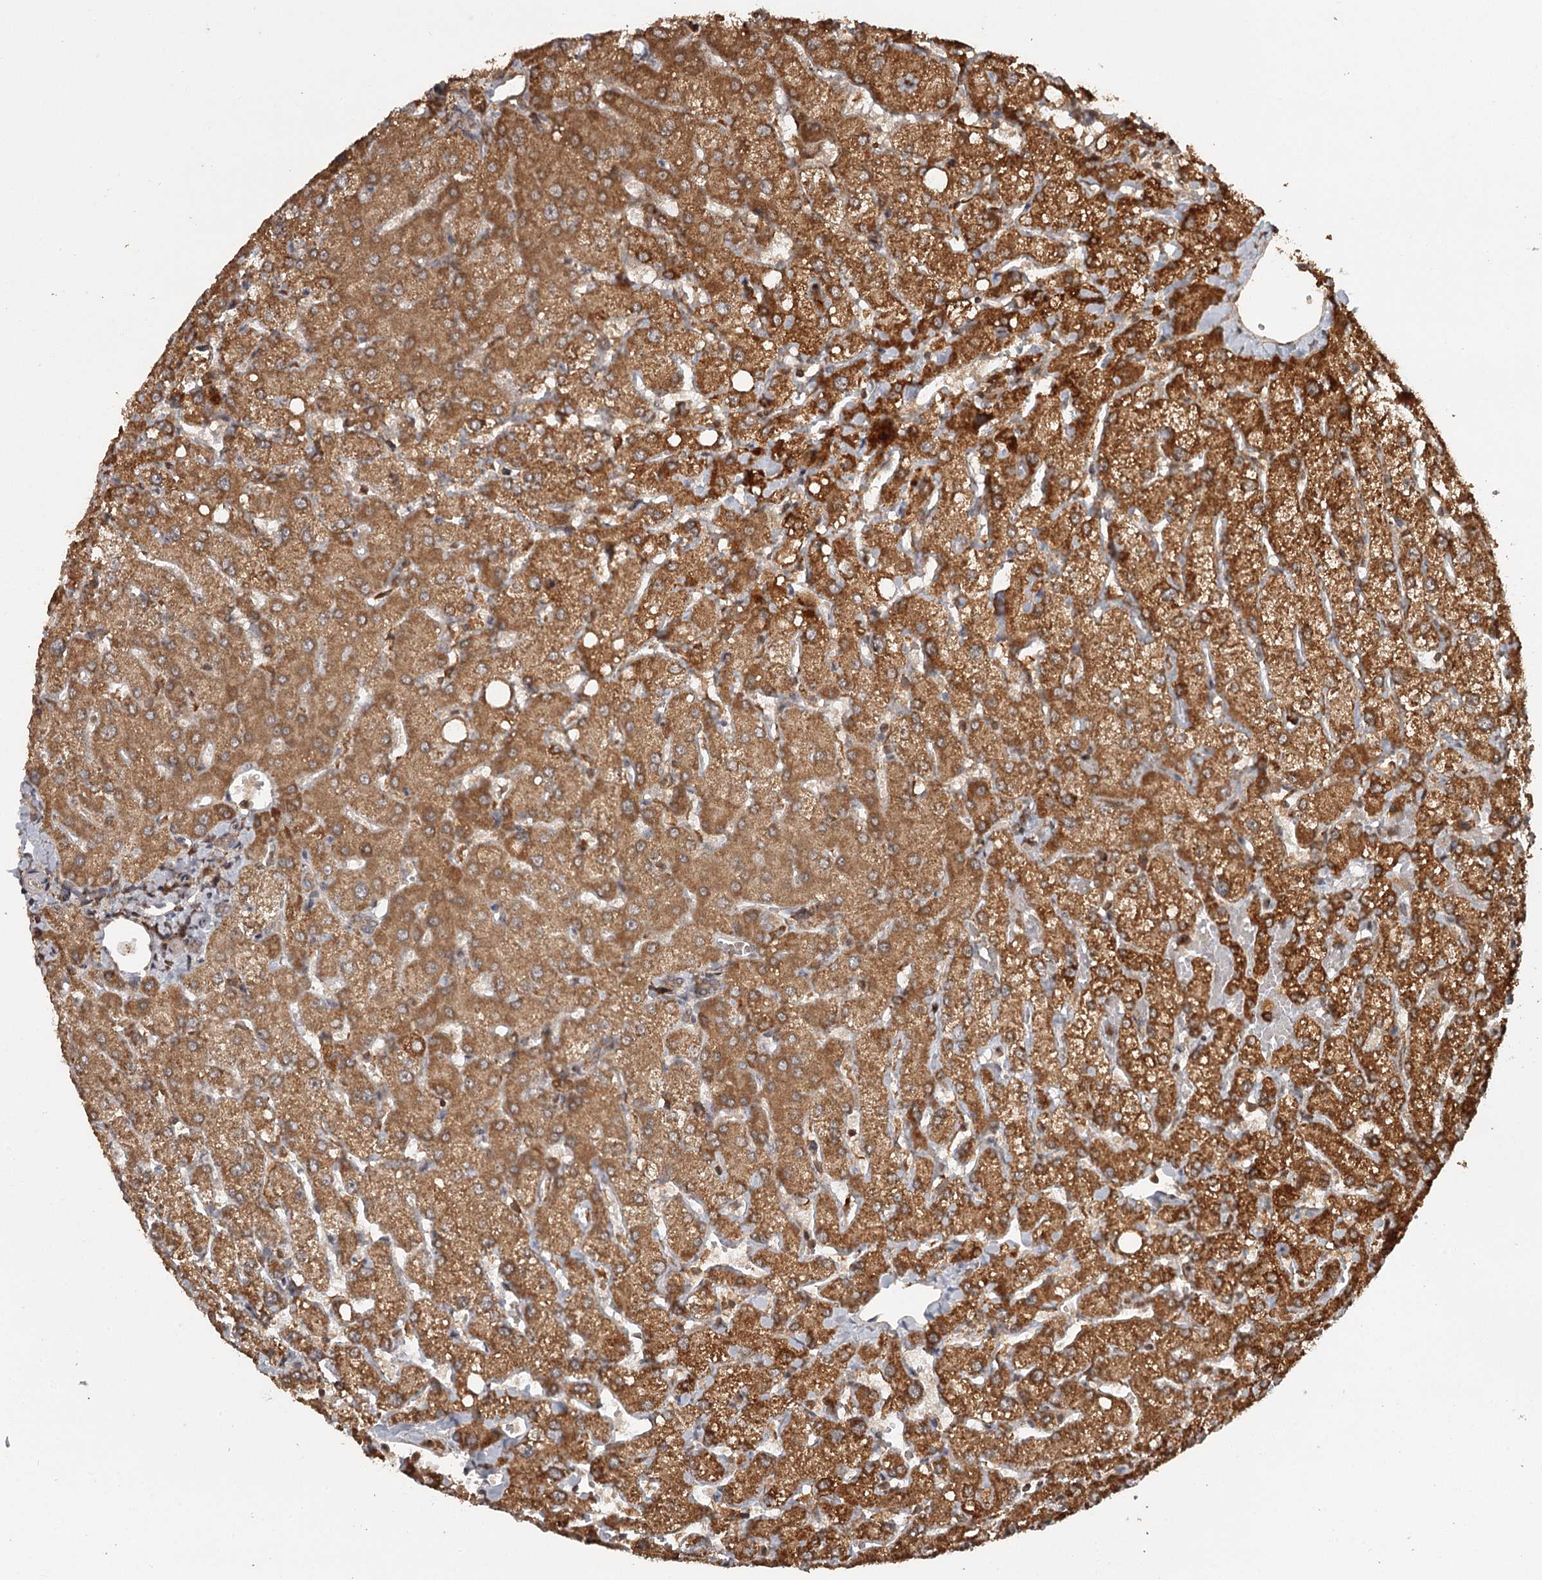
{"staining": {"intensity": "weak", "quantity": ">75%", "location": "cytoplasmic/membranous"}, "tissue": "liver", "cell_type": "Cholangiocytes", "image_type": "normal", "snomed": [{"axis": "morphology", "description": "Normal tissue, NOS"}, {"axis": "topography", "description": "Liver"}], "caption": "Cholangiocytes show weak cytoplasmic/membranous expression in approximately >75% of cells in normal liver. (DAB = brown stain, brightfield microscopy at high magnification).", "gene": "FAXC", "patient": {"sex": "female", "age": 54}}